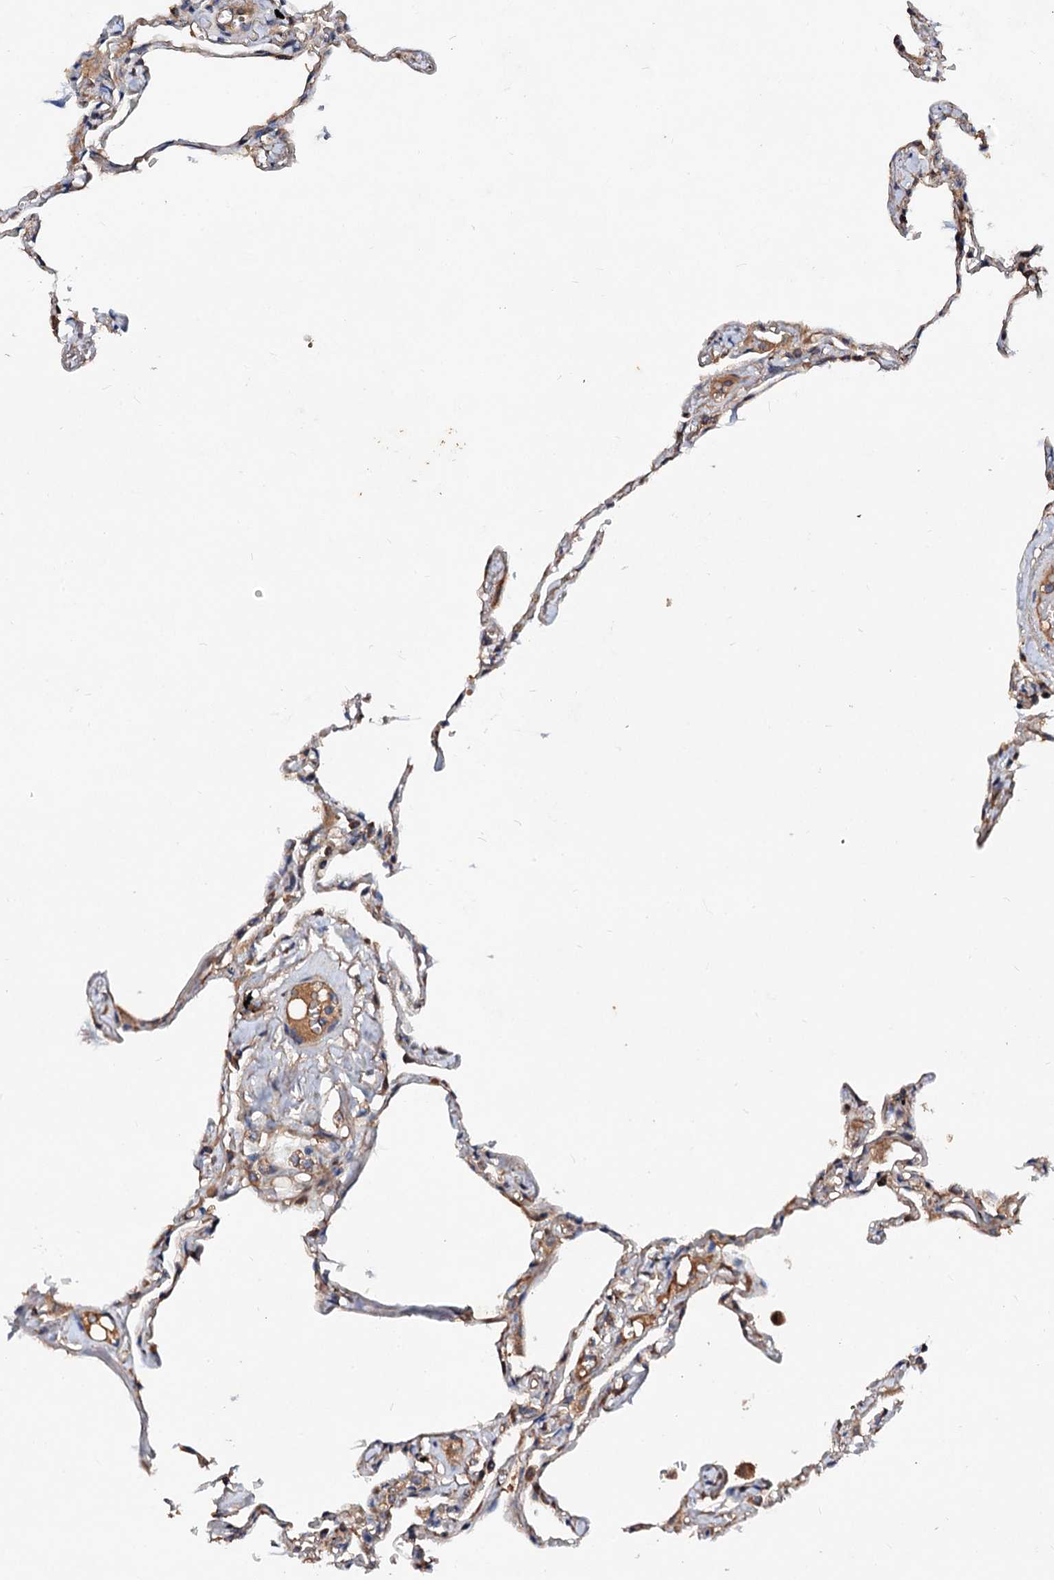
{"staining": {"intensity": "moderate", "quantity": ">75%", "location": "cytoplasmic/membranous"}, "tissue": "lung", "cell_type": "Alveolar cells", "image_type": "normal", "snomed": [{"axis": "morphology", "description": "Normal tissue, NOS"}, {"axis": "topography", "description": "Lung"}], "caption": "Immunohistochemical staining of normal lung shows >75% levels of moderate cytoplasmic/membranous protein staining in approximately >75% of alveolar cells.", "gene": "EXTL1", "patient": {"sex": "female", "age": 67}}